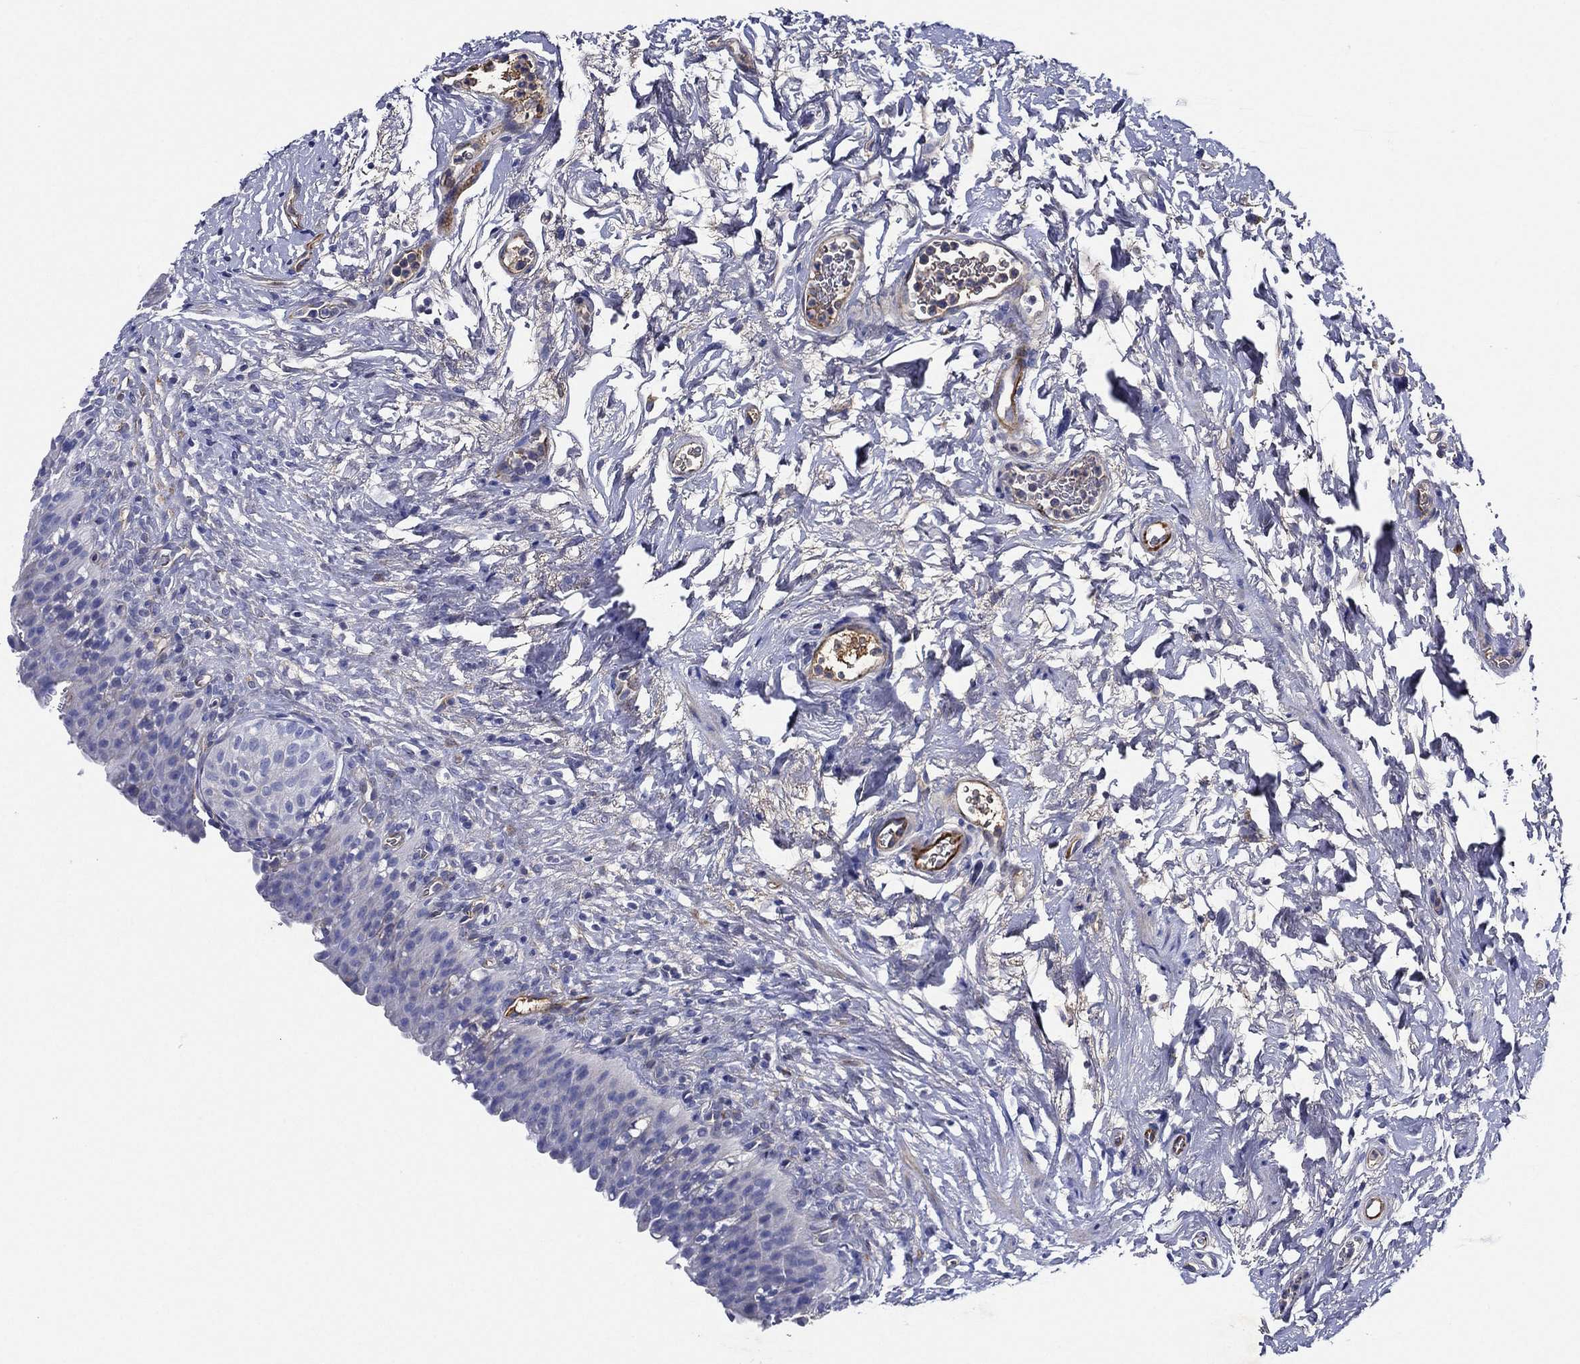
{"staining": {"intensity": "negative", "quantity": "none", "location": "none"}, "tissue": "urinary bladder", "cell_type": "Urothelial cells", "image_type": "normal", "snomed": [{"axis": "morphology", "description": "Normal tissue, NOS"}, {"axis": "topography", "description": "Urinary bladder"}], "caption": "Immunohistochemical staining of benign human urinary bladder shows no significant staining in urothelial cells.", "gene": "TMPRSS11D", "patient": {"sex": "male", "age": 76}}